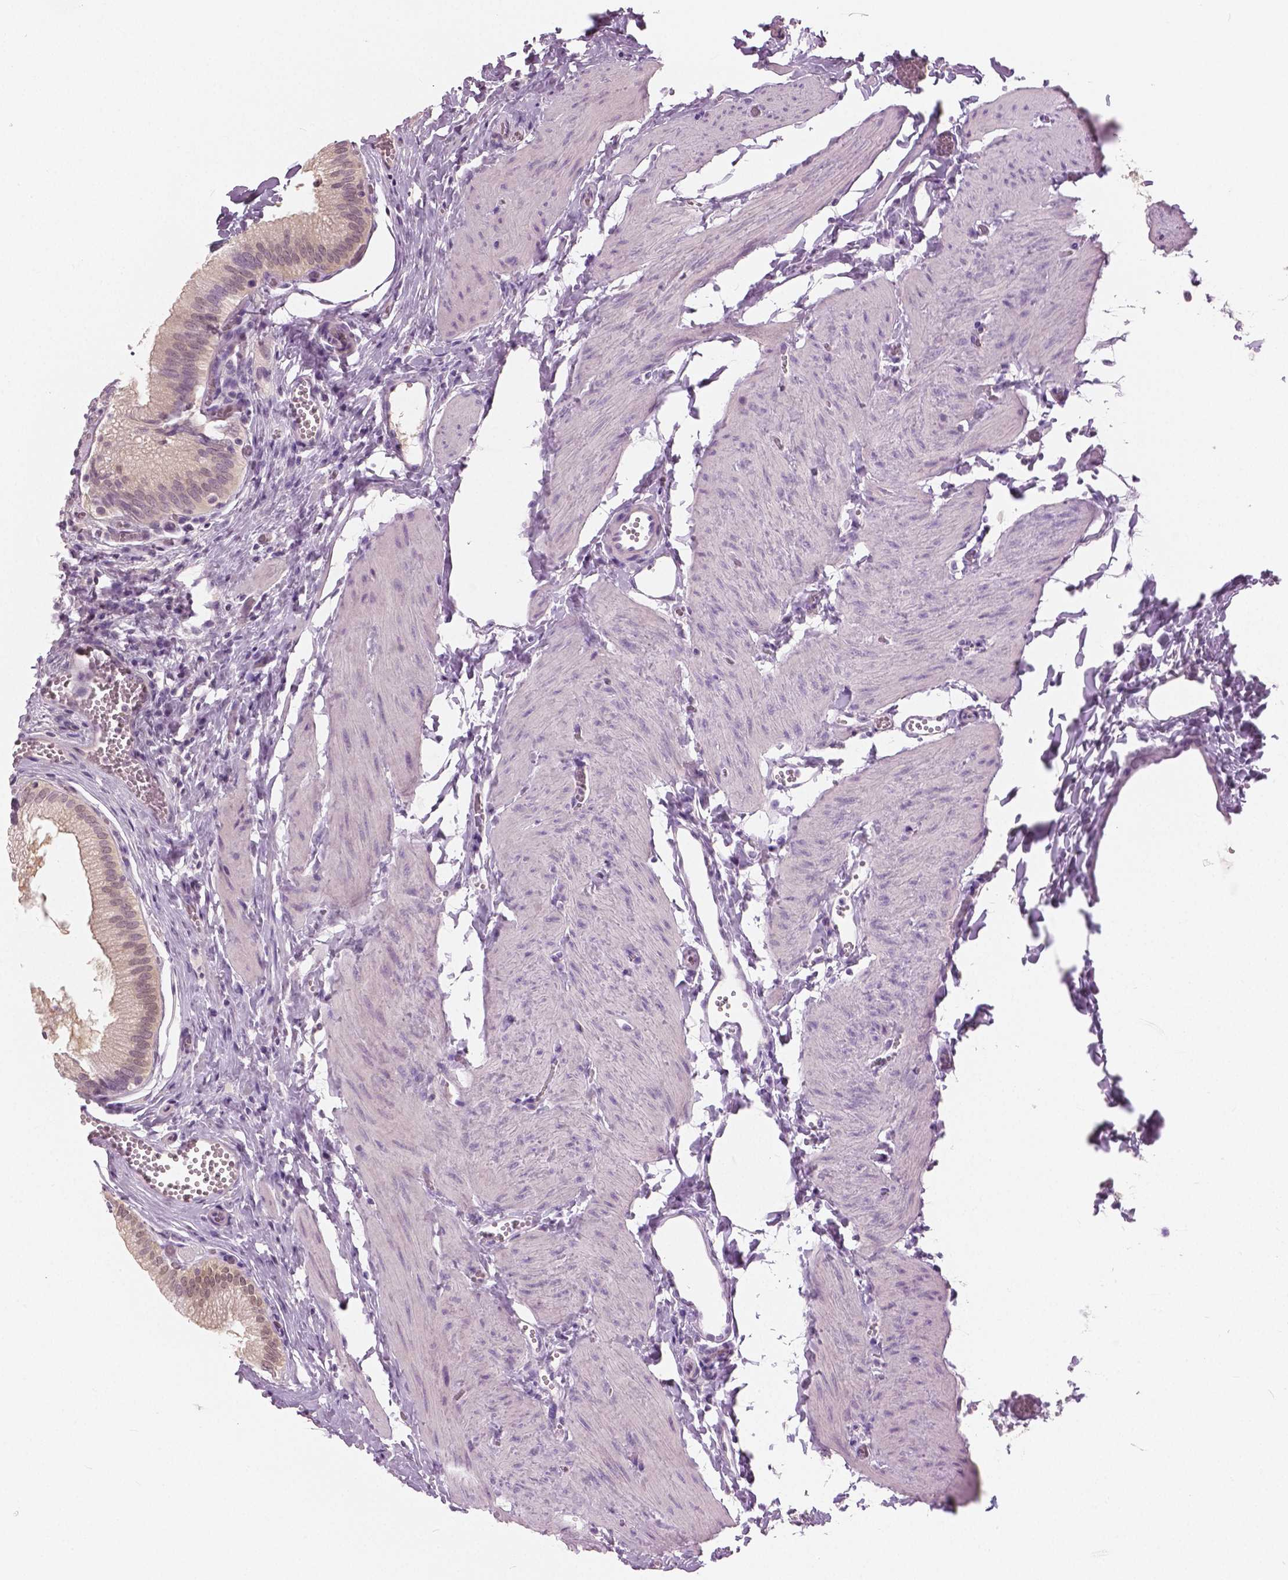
{"staining": {"intensity": "weak", "quantity": ">75%", "location": "cytoplasmic/membranous,nuclear"}, "tissue": "gallbladder", "cell_type": "Glandular cells", "image_type": "normal", "snomed": [{"axis": "morphology", "description": "Normal tissue, NOS"}, {"axis": "topography", "description": "Gallbladder"}, {"axis": "topography", "description": "Peripheral nerve tissue"}], "caption": "Glandular cells display low levels of weak cytoplasmic/membranous,nuclear staining in about >75% of cells in normal gallbladder. Using DAB (brown) and hematoxylin (blue) stains, captured at high magnification using brightfield microscopy.", "gene": "GALM", "patient": {"sex": "male", "age": 17}}